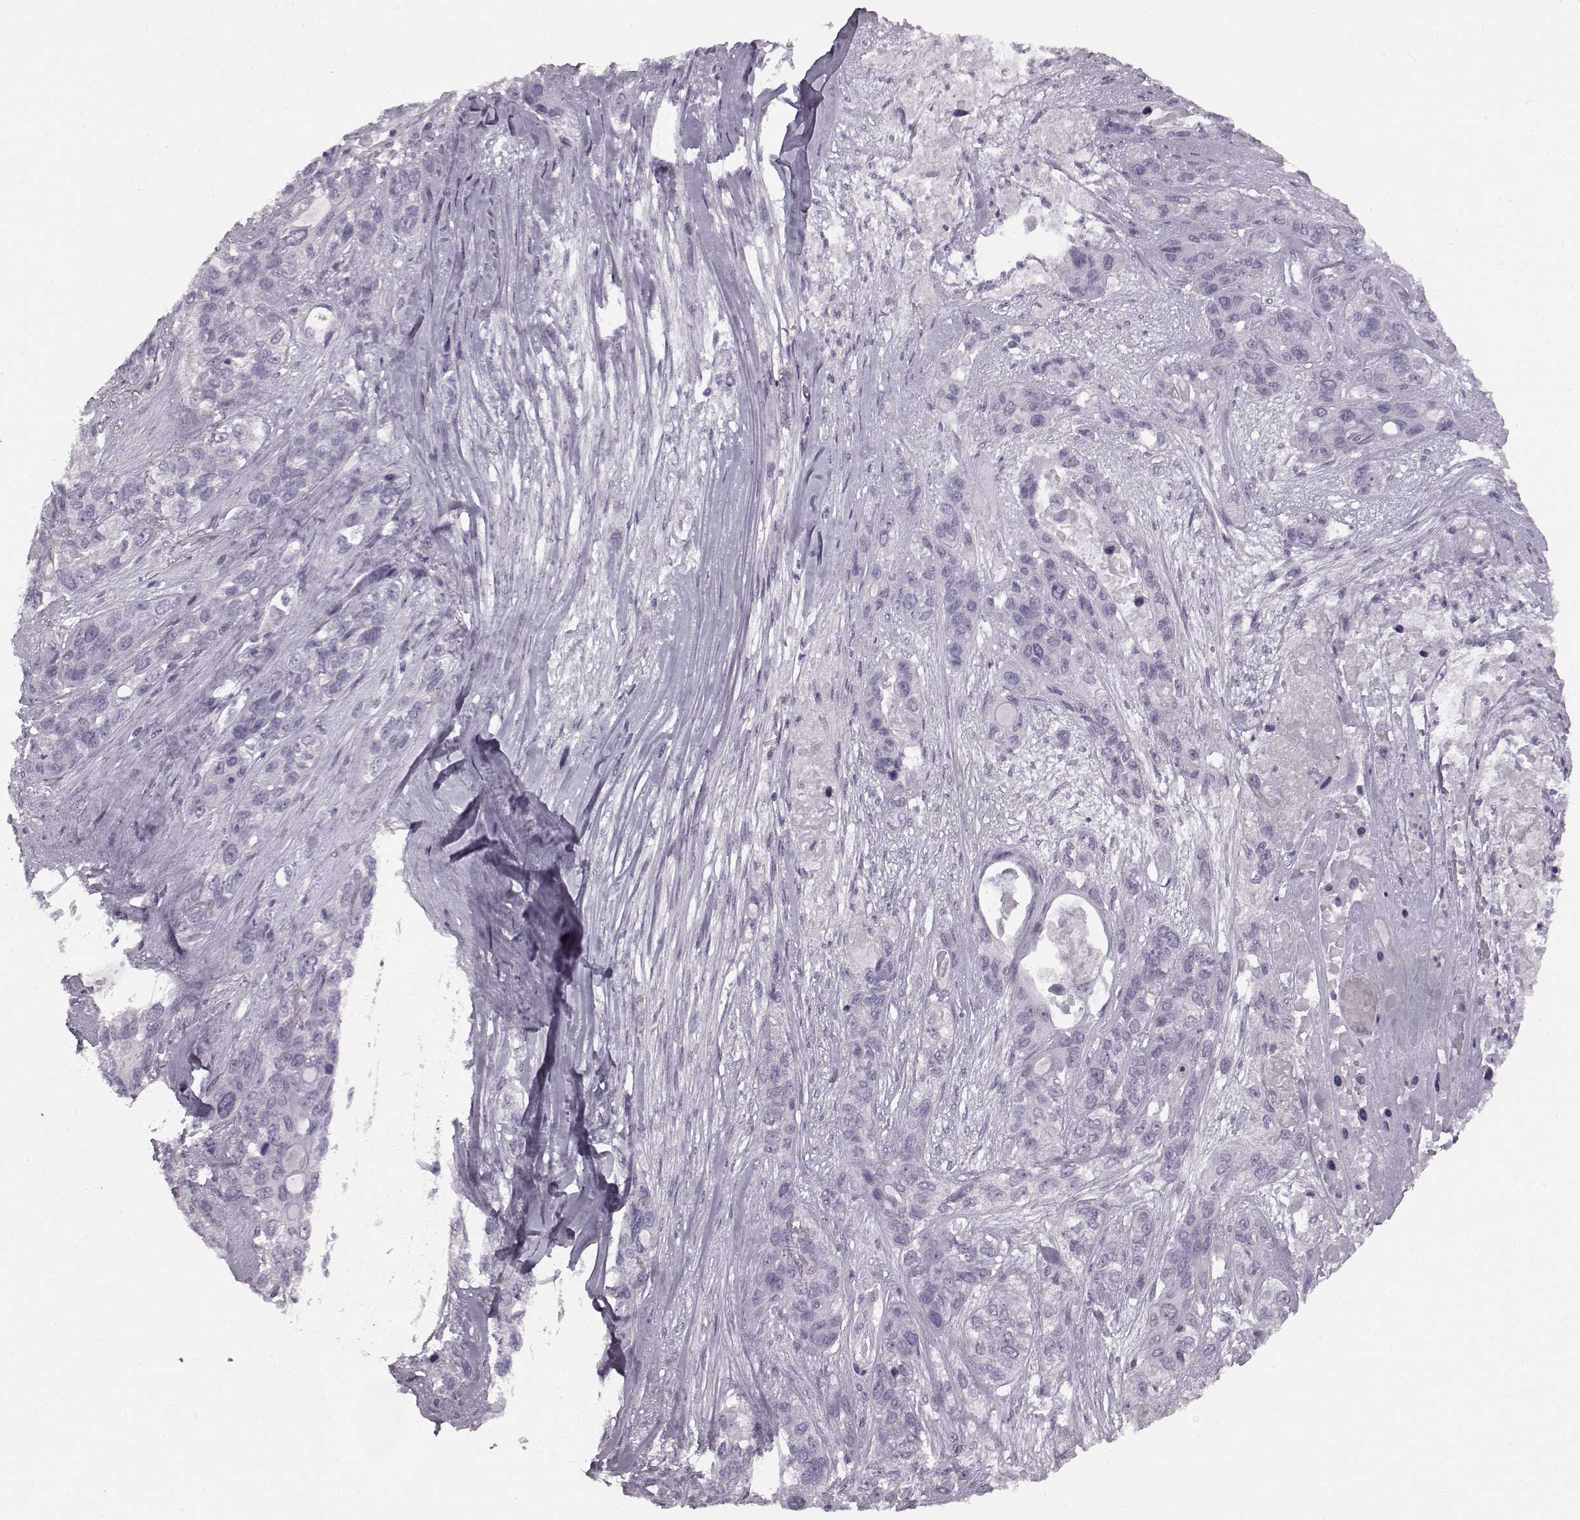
{"staining": {"intensity": "negative", "quantity": "none", "location": "none"}, "tissue": "lung cancer", "cell_type": "Tumor cells", "image_type": "cancer", "snomed": [{"axis": "morphology", "description": "Squamous cell carcinoma, NOS"}, {"axis": "topography", "description": "Lung"}], "caption": "There is no significant expression in tumor cells of lung cancer.", "gene": "SEMG2", "patient": {"sex": "female", "age": 70}}